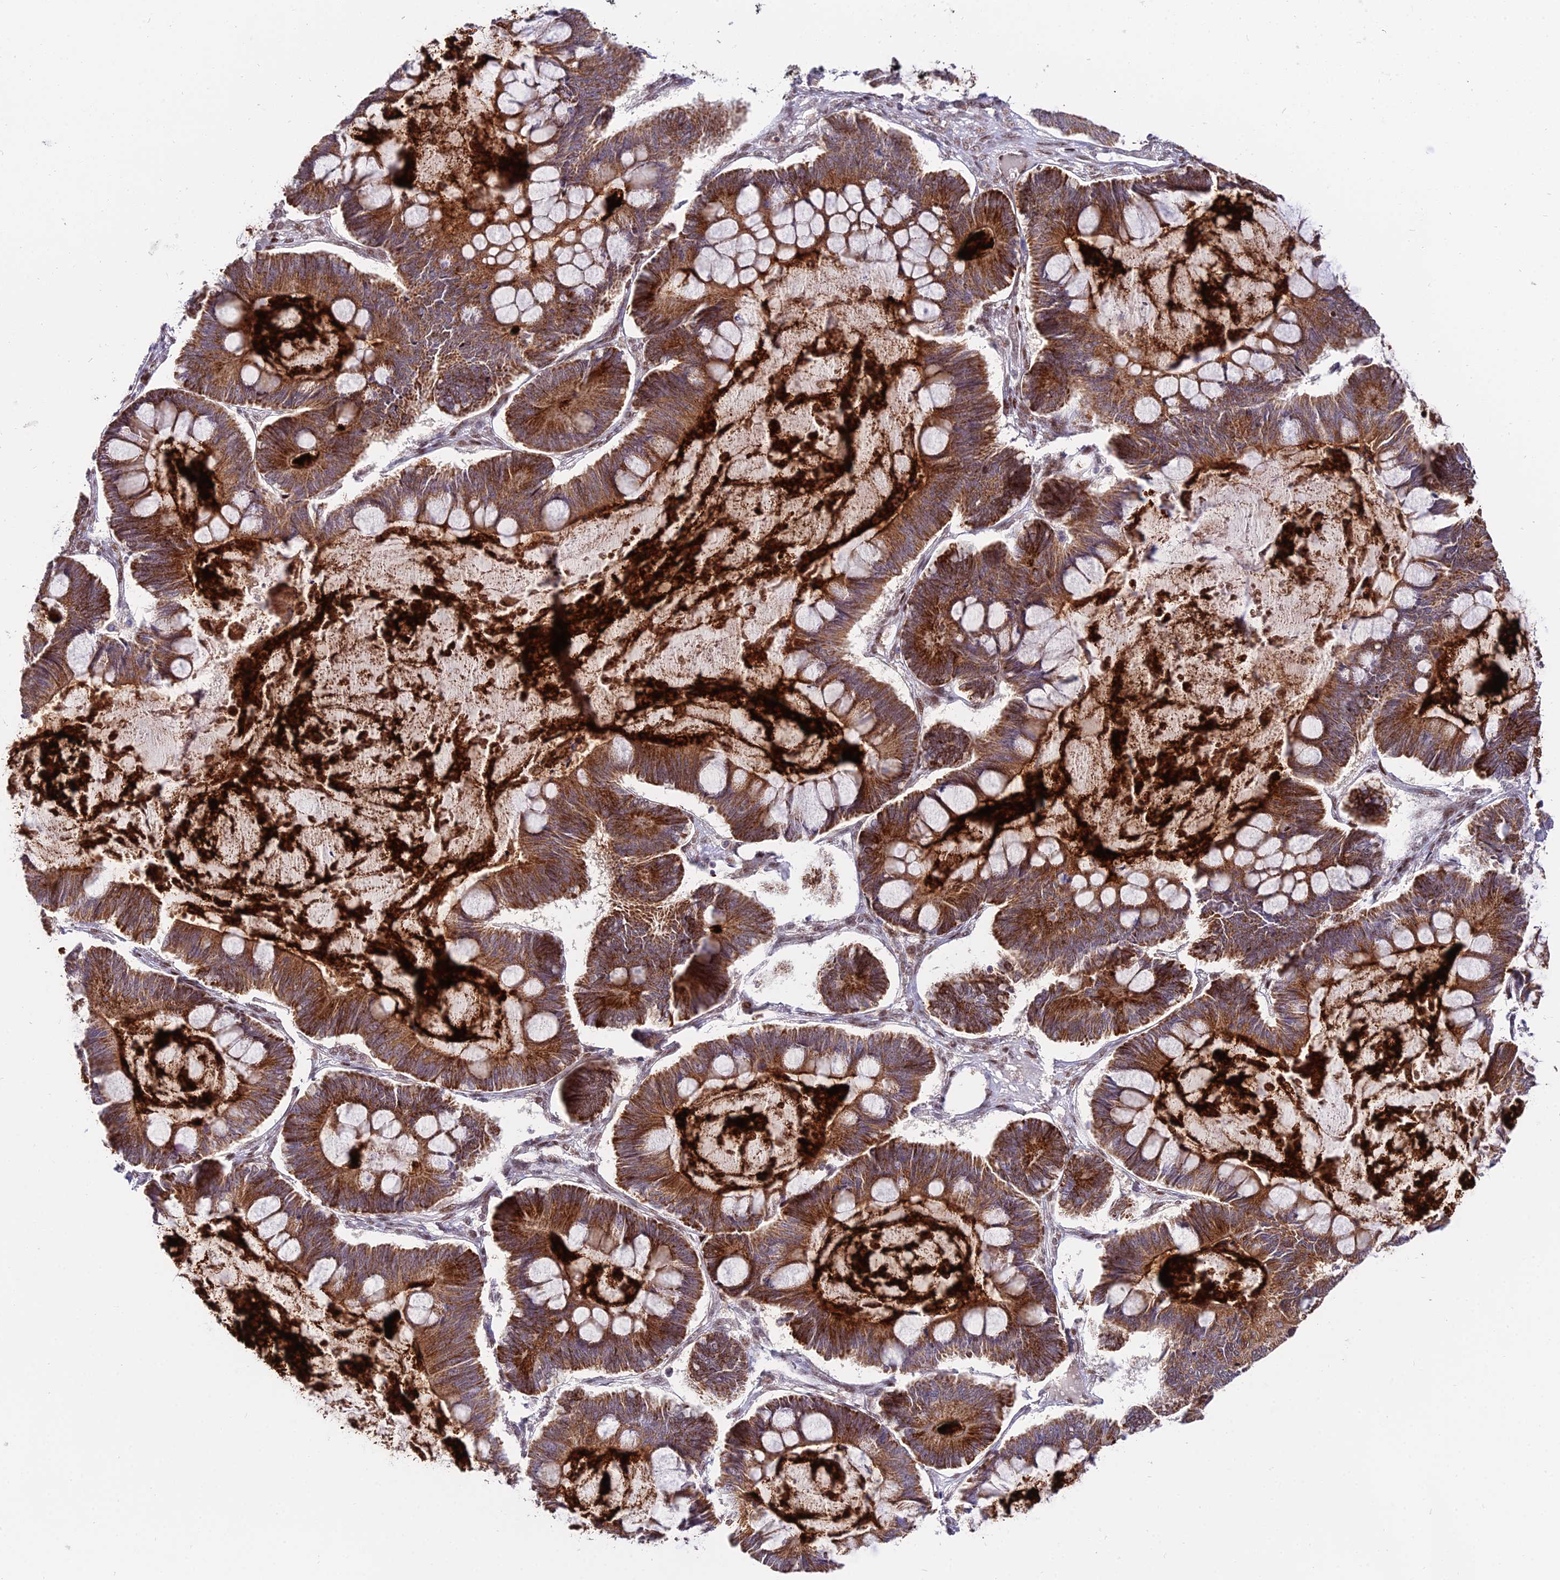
{"staining": {"intensity": "strong", "quantity": ">75%", "location": "cytoplasmic/membranous"}, "tissue": "ovarian cancer", "cell_type": "Tumor cells", "image_type": "cancer", "snomed": [{"axis": "morphology", "description": "Cystadenocarcinoma, mucinous, NOS"}, {"axis": "topography", "description": "Ovary"}], "caption": "DAB (3,3'-diaminobenzidine) immunohistochemical staining of ovarian cancer (mucinous cystadenocarcinoma) reveals strong cytoplasmic/membranous protein positivity in approximately >75% of tumor cells. Nuclei are stained in blue.", "gene": "CIB3", "patient": {"sex": "female", "age": 61}}